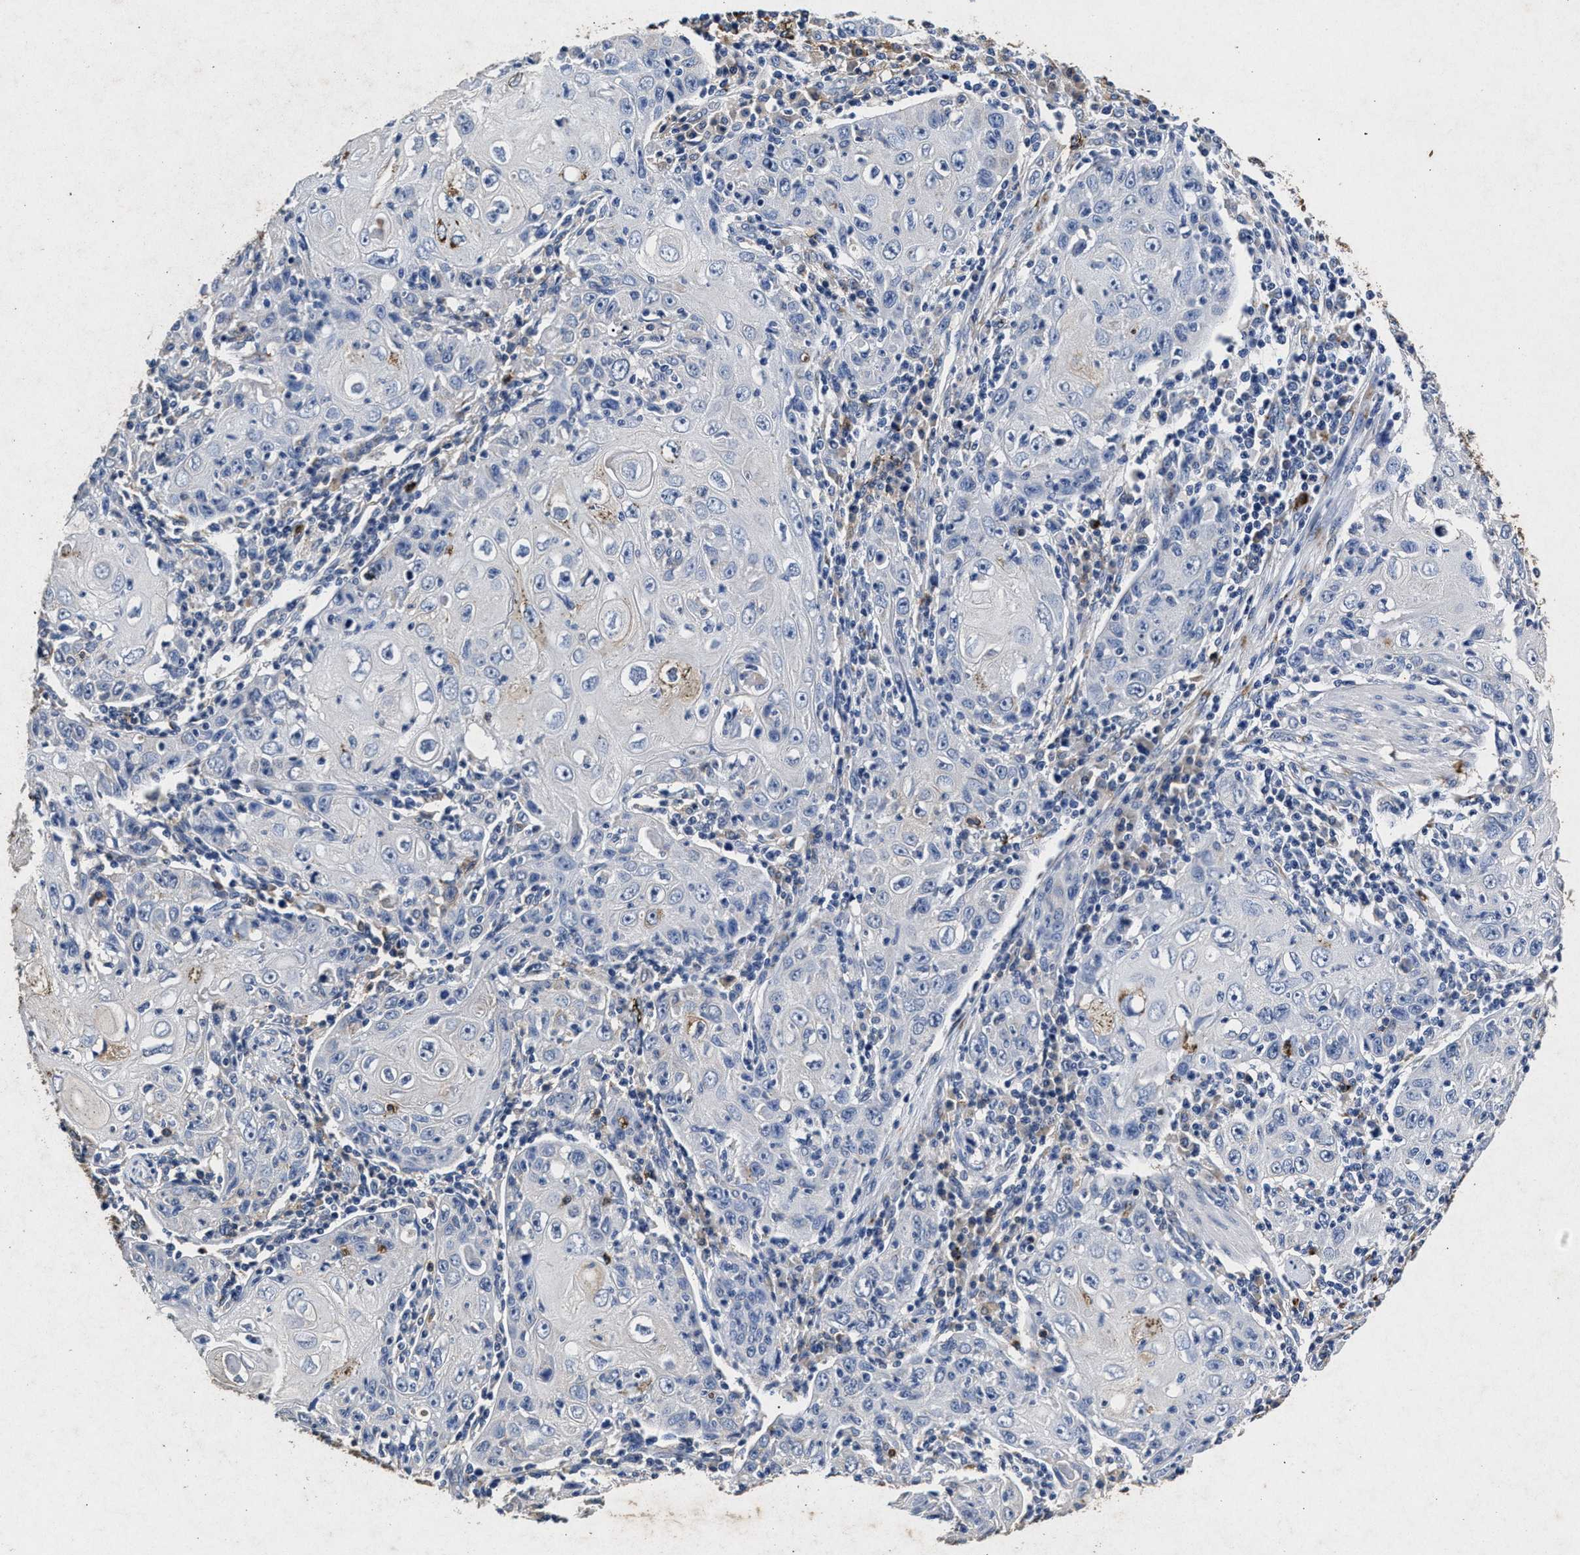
{"staining": {"intensity": "negative", "quantity": "none", "location": "none"}, "tissue": "skin cancer", "cell_type": "Tumor cells", "image_type": "cancer", "snomed": [{"axis": "morphology", "description": "Squamous cell carcinoma, NOS"}, {"axis": "topography", "description": "Skin"}], "caption": "DAB (3,3'-diaminobenzidine) immunohistochemical staining of human skin cancer (squamous cell carcinoma) demonstrates no significant expression in tumor cells.", "gene": "LTB4R2", "patient": {"sex": "female", "age": 88}}